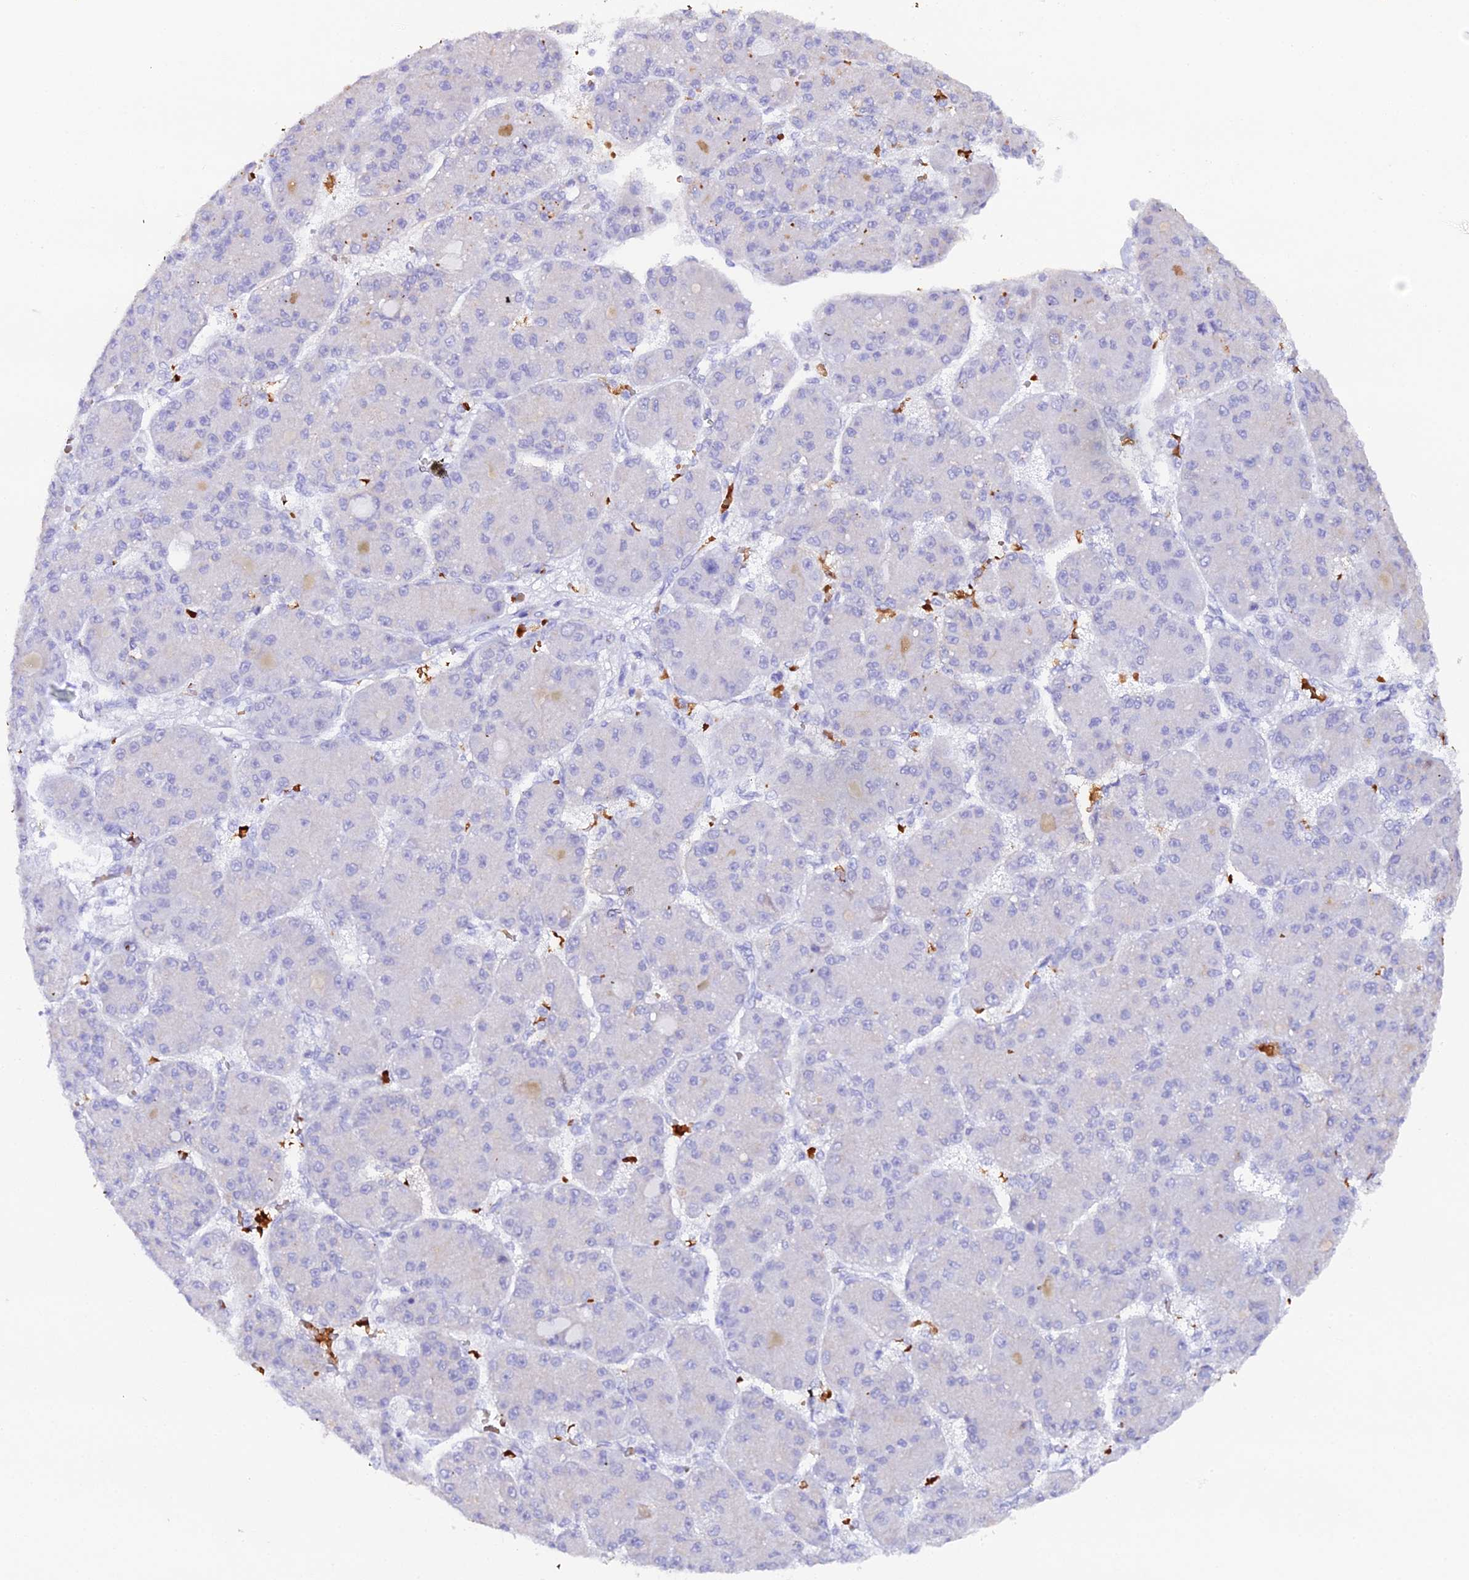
{"staining": {"intensity": "negative", "quantity": "none", "location": "none"}, "tissue": "liver cancer", "cell_type": "Tumor cells", "image_type": "cancer", "snomed": [{"axis": "morphology", "description": "Carcinoma, Hepatocellular, NOS"}, {"axis": "topography", "description": "Liver"}], "caption": "Immunohistochemical staining of liver cancer exhibits no significant positivity in tumor cells.", "gene": "CFAP45", "patient": {"sex": "male", "age": 67}}